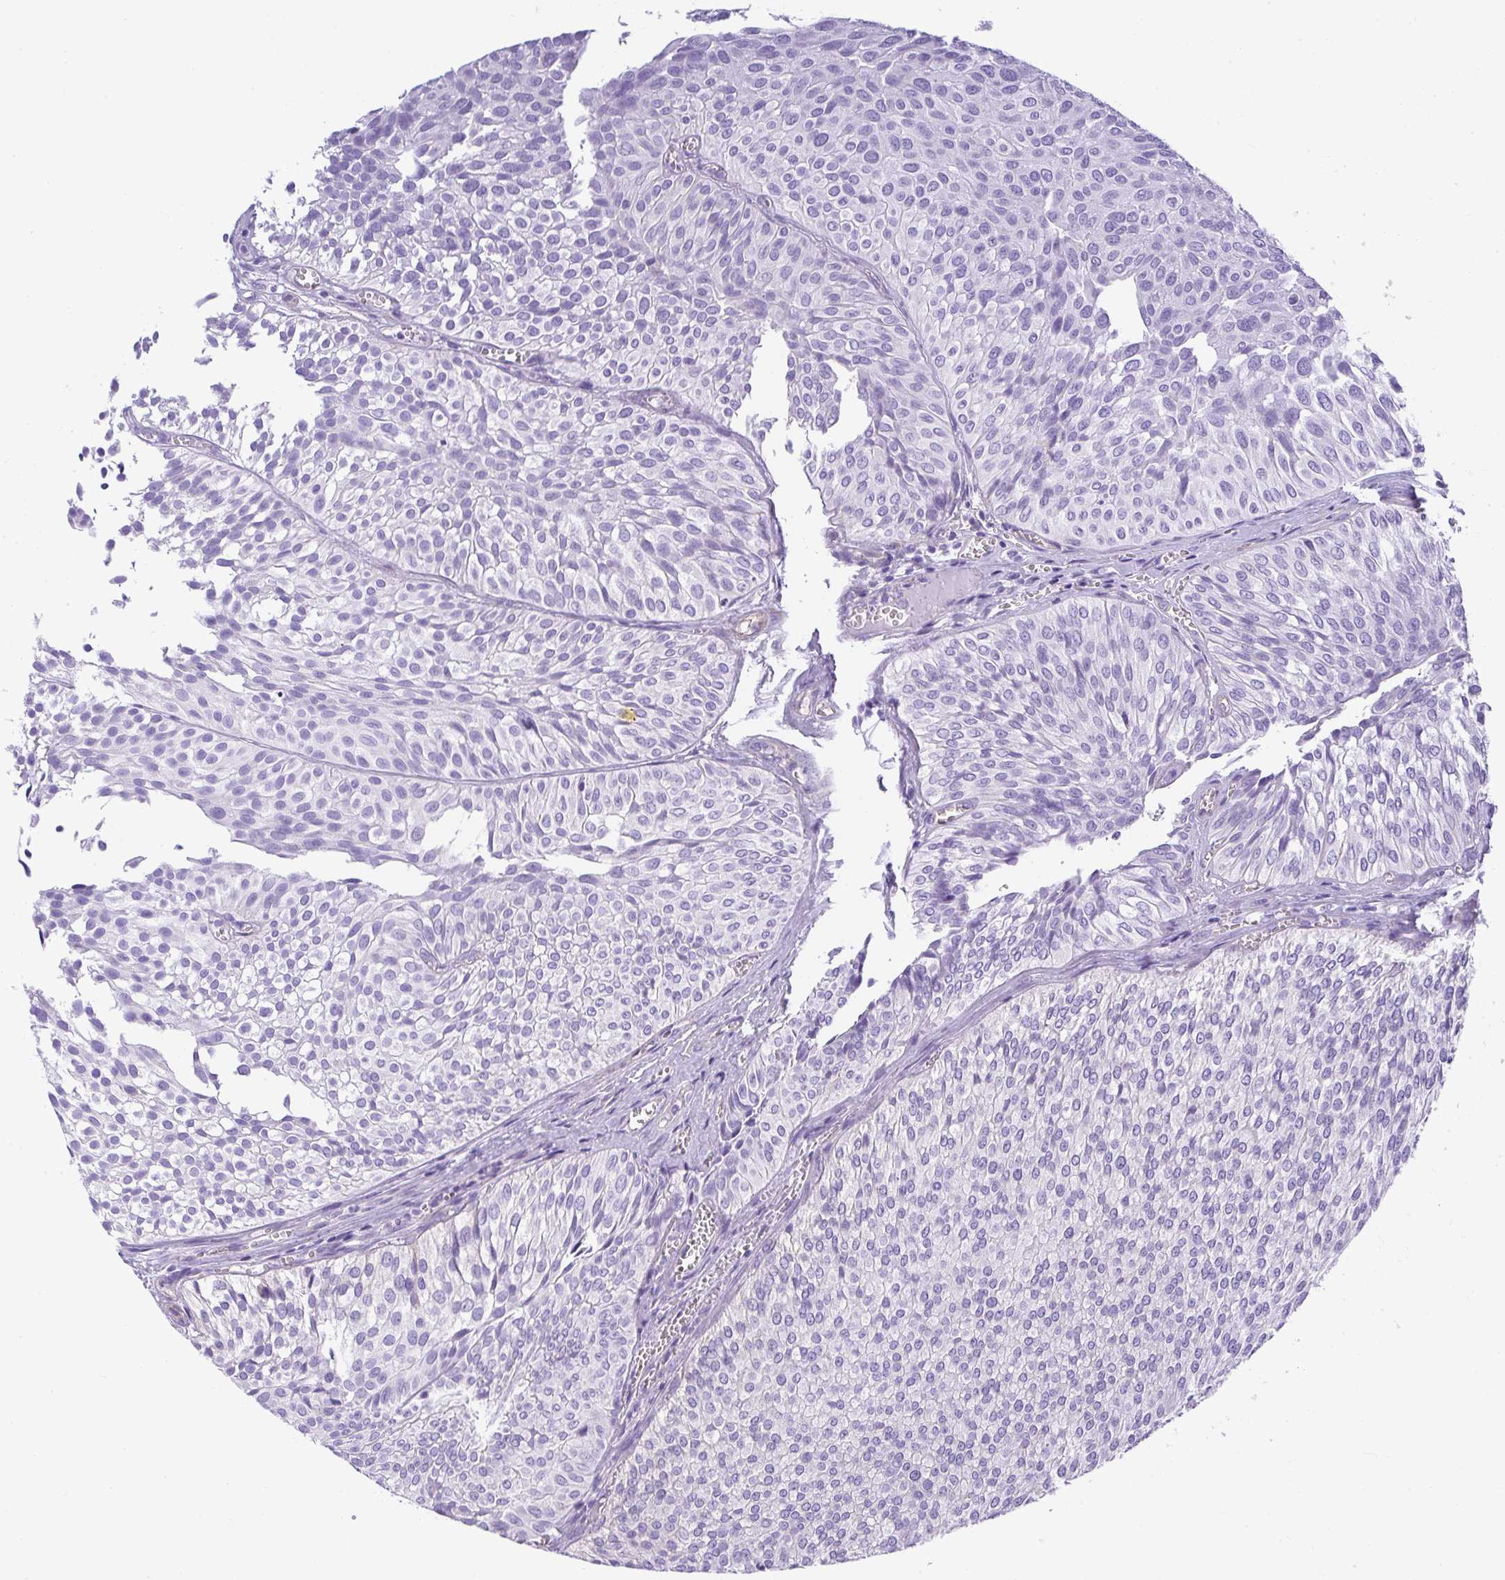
{"staining": {"intensity": "negative", "quantity": "none", "location": "none"}, "tissue": "urothelial cancer", "cell_type": "Tumor cells", "image_type": "cancer", "snomed": [{"axis": "morphology", "description": "Urothelial carcinoma, Low grade"}, {"axis": "topography", "description": "Urinary bladder"}], "caption": "Tumor cells are negative for brown protein staining in urothelial cancer.", "gene": "PLPPR3", "patient": {"sex": "male", "age": 91}}